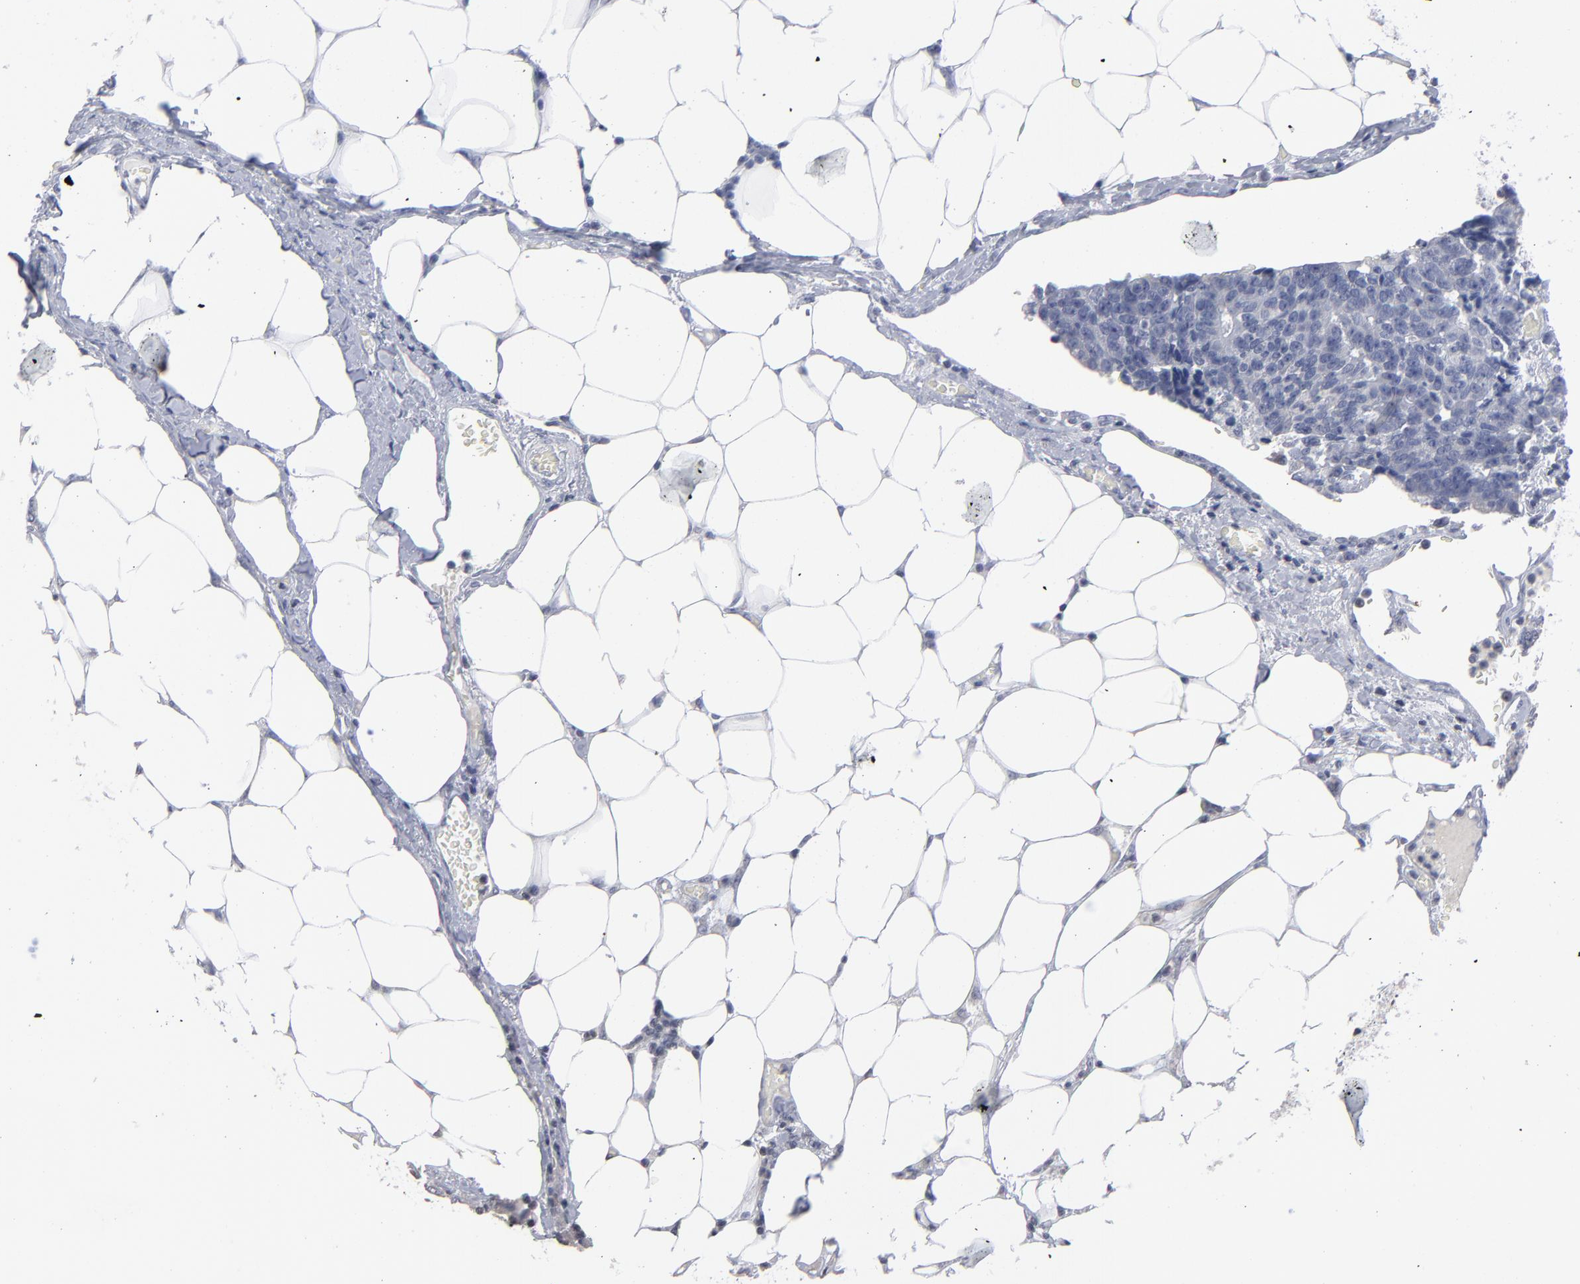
{"staining": {"intensity": "negative", "quantity": "none", "location": "none"}, "tissue": "colorectal cancer", "cell_type": "Tumor cells", "image_type": "cancer", "snomed": [{"axis": "morphology", "description": "Adenocarcinoma, NOS"}, {"axis": "topography", "description": "Colon"}], "caption": "IHC image of neoplastic tissue: colorectal cancer stained with DAB displays no significant protein staining in tumor cells. (Stains: DAB immunohistochemistry with hematoxylin counter stain, Microscopy: brightfield microscopy at high magnification).", "gene": "RPH3A", "patient": {"sex": "female", "age": 86}}